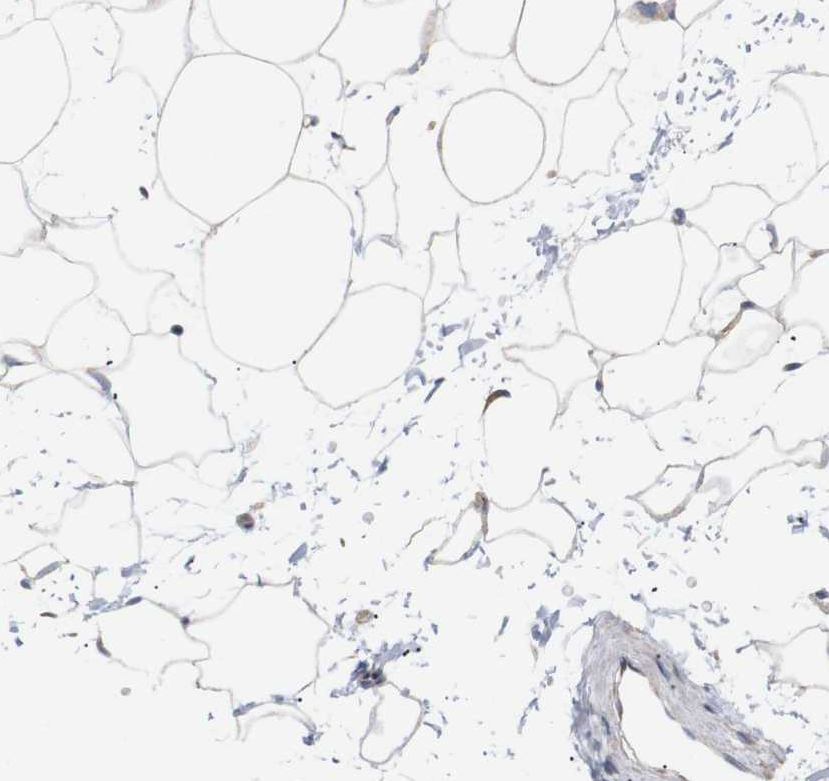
{"staining": {"intensity": "moderate", "quantity": "25%-75%", "location": "cytoplasmic/membranous"}, "tissue": "adipose tissue", "cell_type": "Adipocytes", "image_type": "normal", "snomed": [{"axis": "morphology", "description": "Normal tissue, NOS"}, {"axis": "topography", "description": "Soft tissue"}], "caption": "Protein analysis of benign adipose tissue displays moderate cytoplasmic/membranous positivity in approximately 25%-75% of adipocytes.", "gene": "TRIM5", "patient": {"sex": "male", "age": 72}}